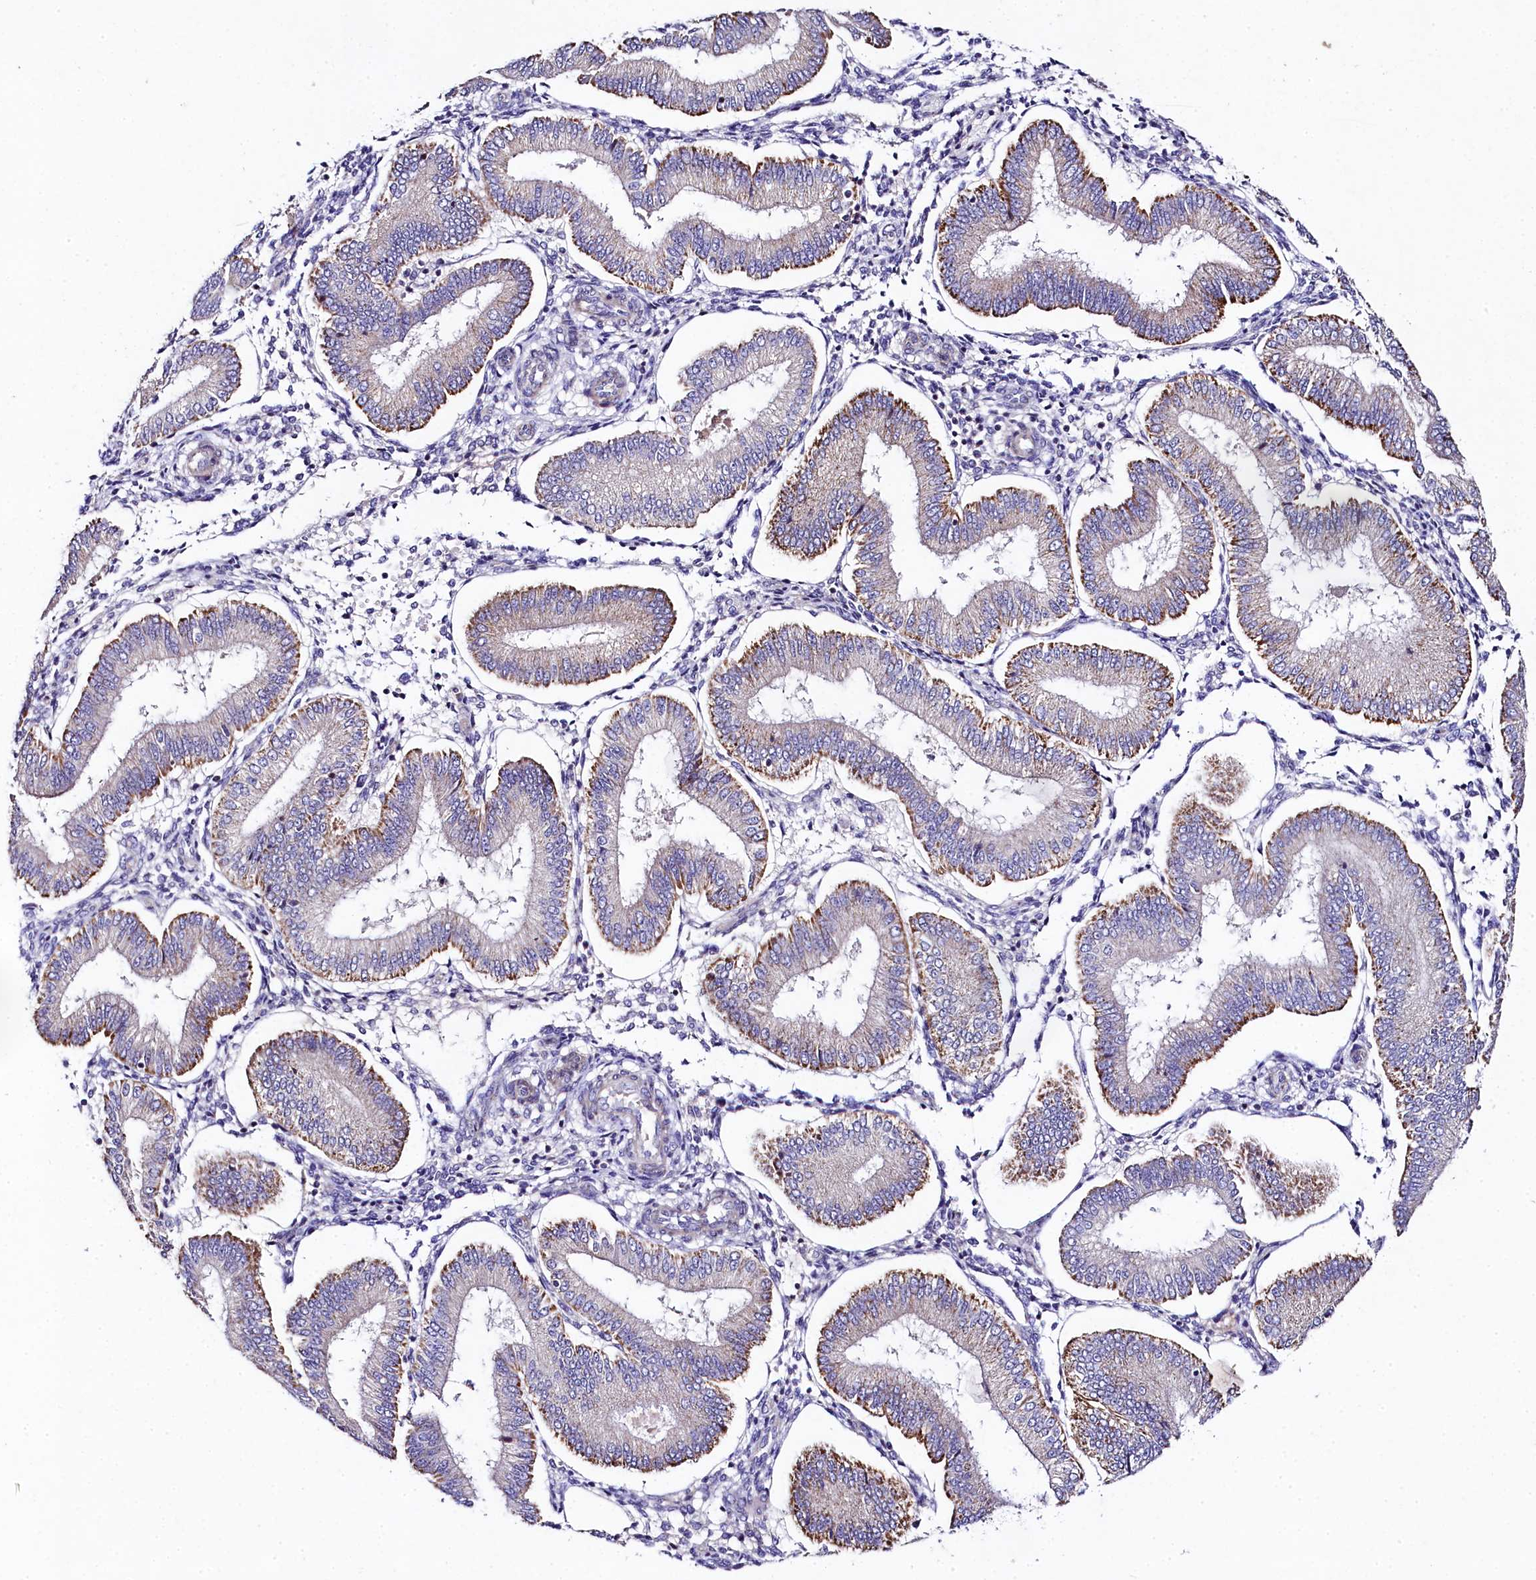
{"staining": {"intensity": "negative", "quantity": "none", "location": "none"}, "tissue": "endometrium", "cell_type": "Cells in endometrial stroma", "image_type": "normal", "snomed": [{"axis": "morphology", "description": "Normal tissue, NOS"}, {"axis": "topography", "description": "Endometrium"}], "caption": "The micrograph demonstrates no staining of cells in endometrial stroma in benign endometrium.", "gene": "FXYD6", "patient": {"sex": "female", "age": 39}}